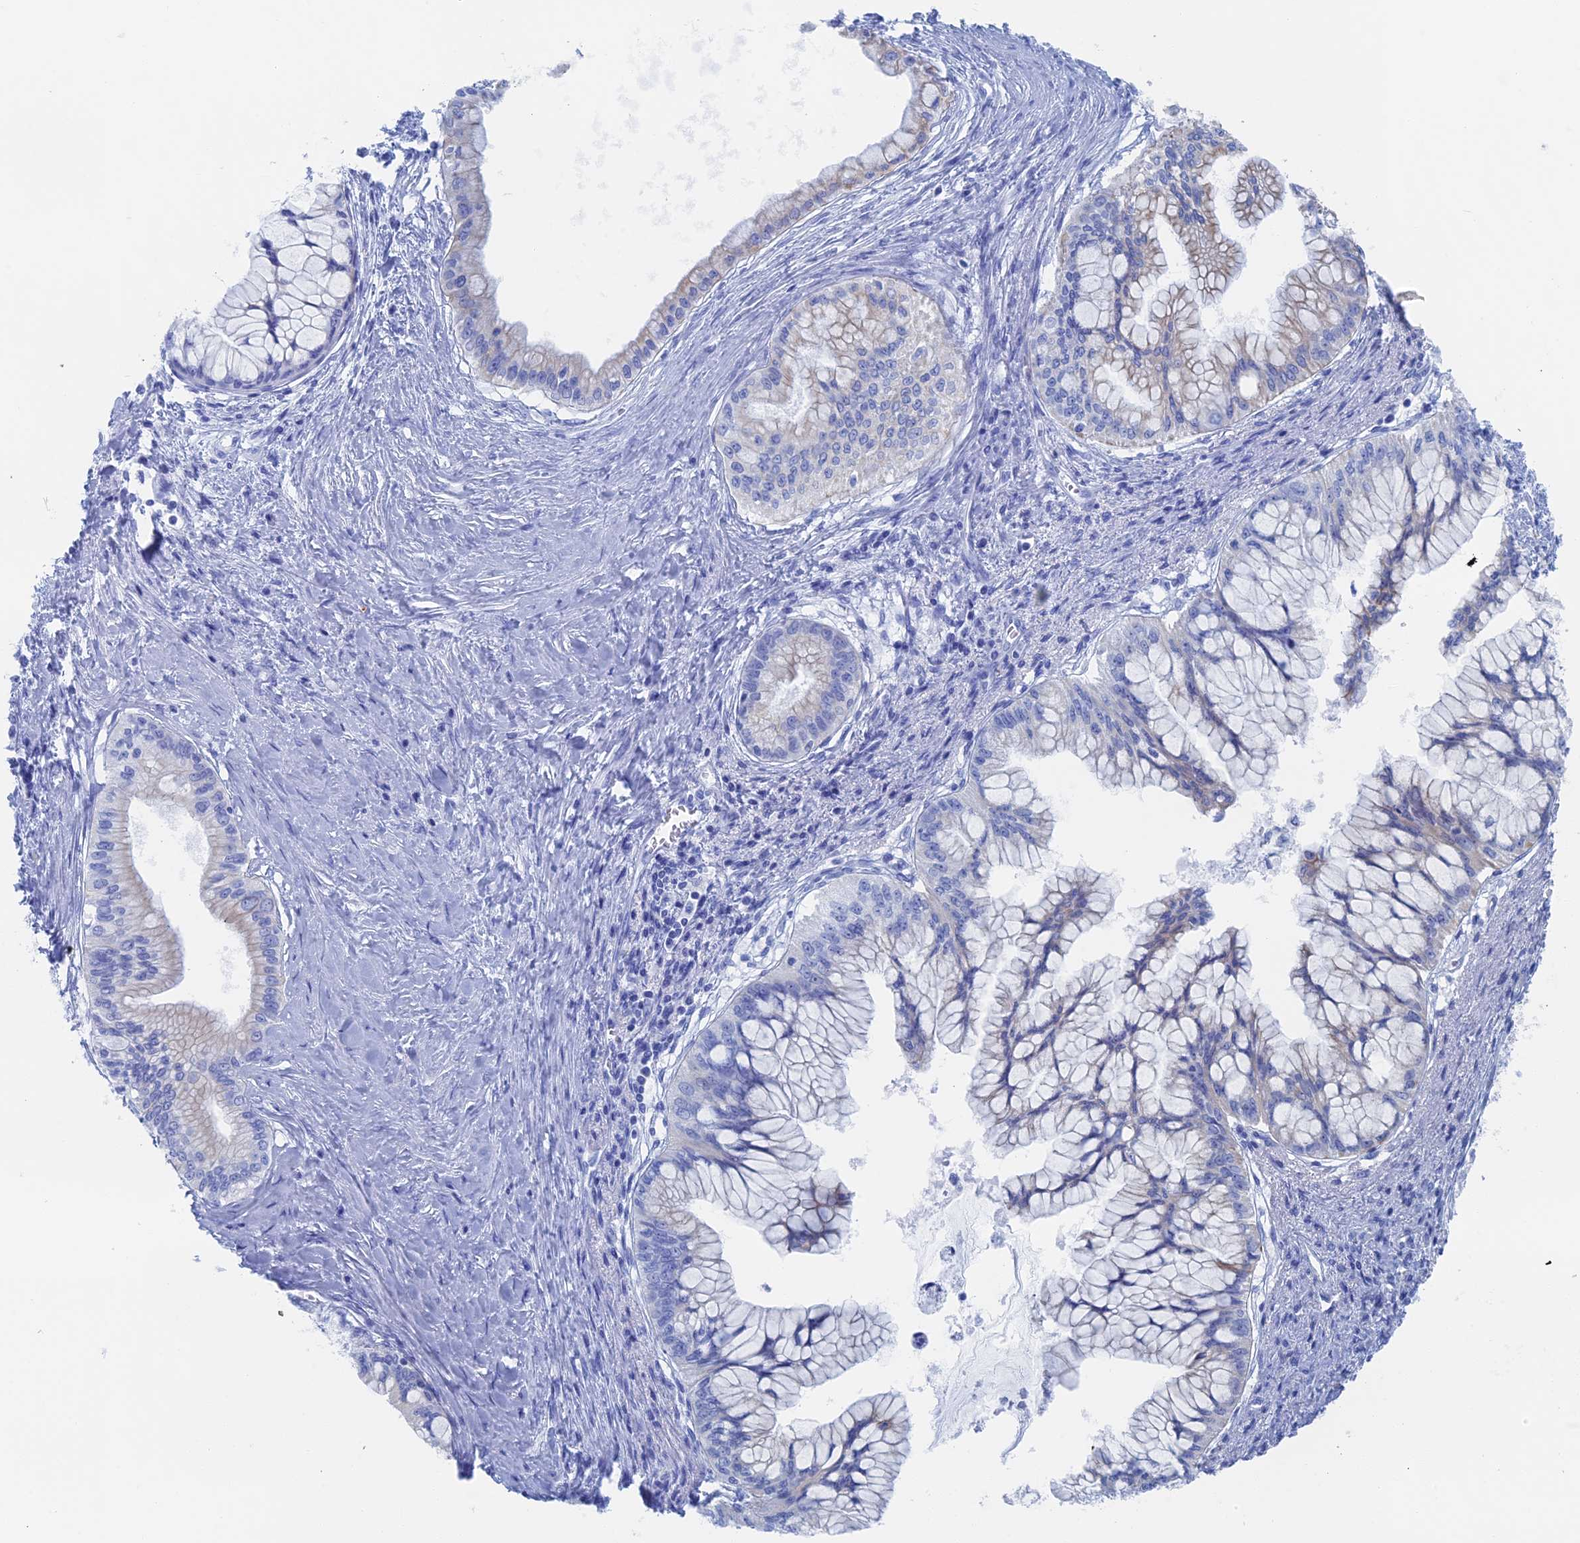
{"staining": {"intensity": "moderate", "quantity": "<25%", "location": "cytoplasmic/membranous"}, "tissue": "pancreatic cancer", "cell_type": "Tumor cells", "image_type": "cancer", "snomed": [{"axis": "morphology", "description": "Adenocarcinoma, NOS"}, {"axis": "topography", "description": "Pancreas"}], "caption": "Moderate cytoplasmic/membranous expression for a protein is identified in approximately <25% of tumor cells of pancreatic cancer using immunohistochemistry (IHC).", "gene": "IL7", "patient": {"sex": "male", "age": 46}}